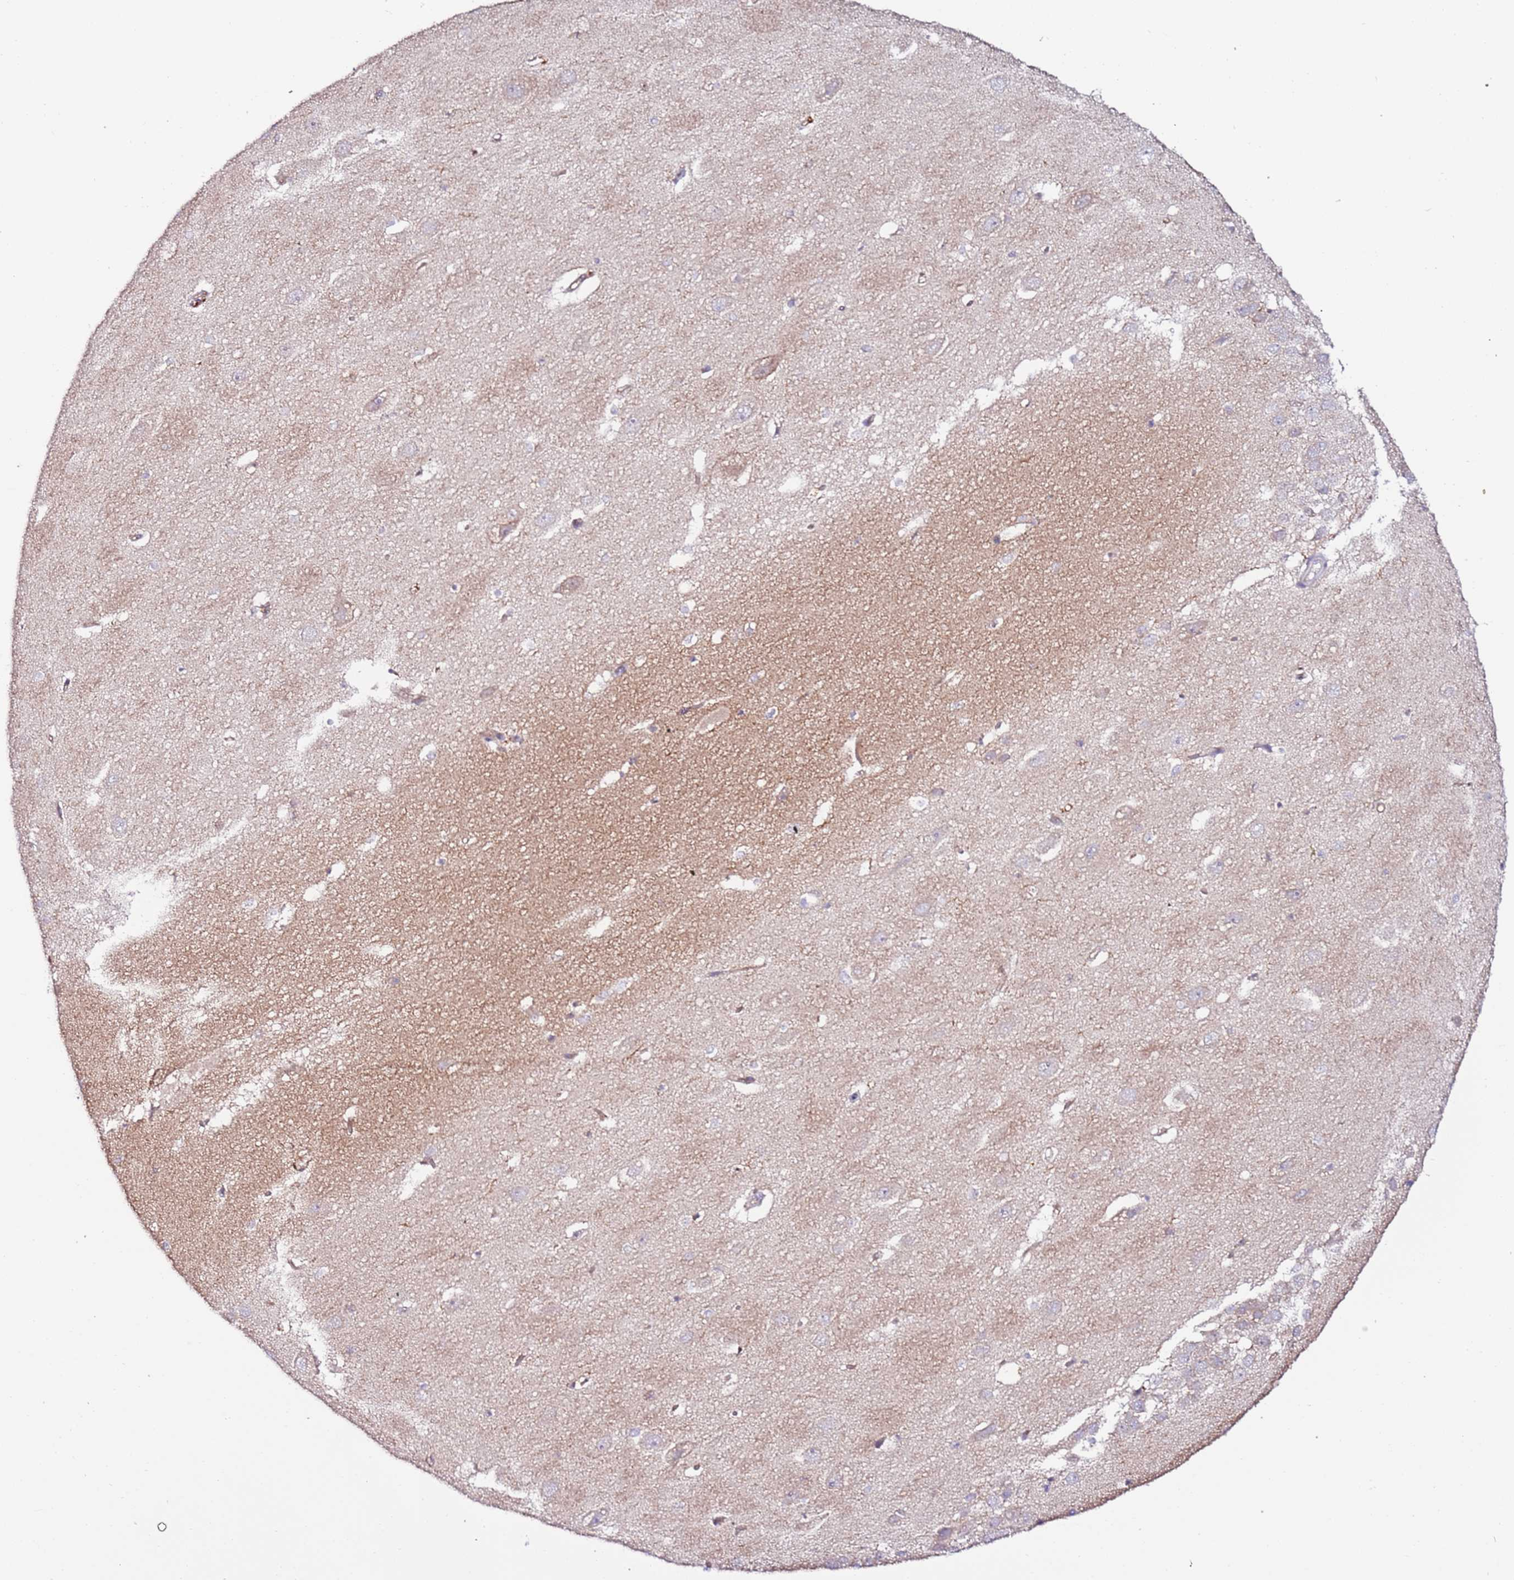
{"staining": {"intensity": "negative", "quantity": "none", "location": "none"}, "tissue": "hippocampus", "cell_type": "Glial cells", "image_type": "normal", "snomed": [{"axis": "morphology", "description": "Normal tissue, NOS"}, {"axis": "topography", "description": "Hippocampus"}], "caption": "Glial cells are negative for protein expression in unremarkable human hippocampus. (Stains: DAB IHC with hematoxylin counter stain, Microscopy: brightfield microscopy at high magnification).", "gene": "FLVCR1", "patient": {"sex": "female", "age": 64}}